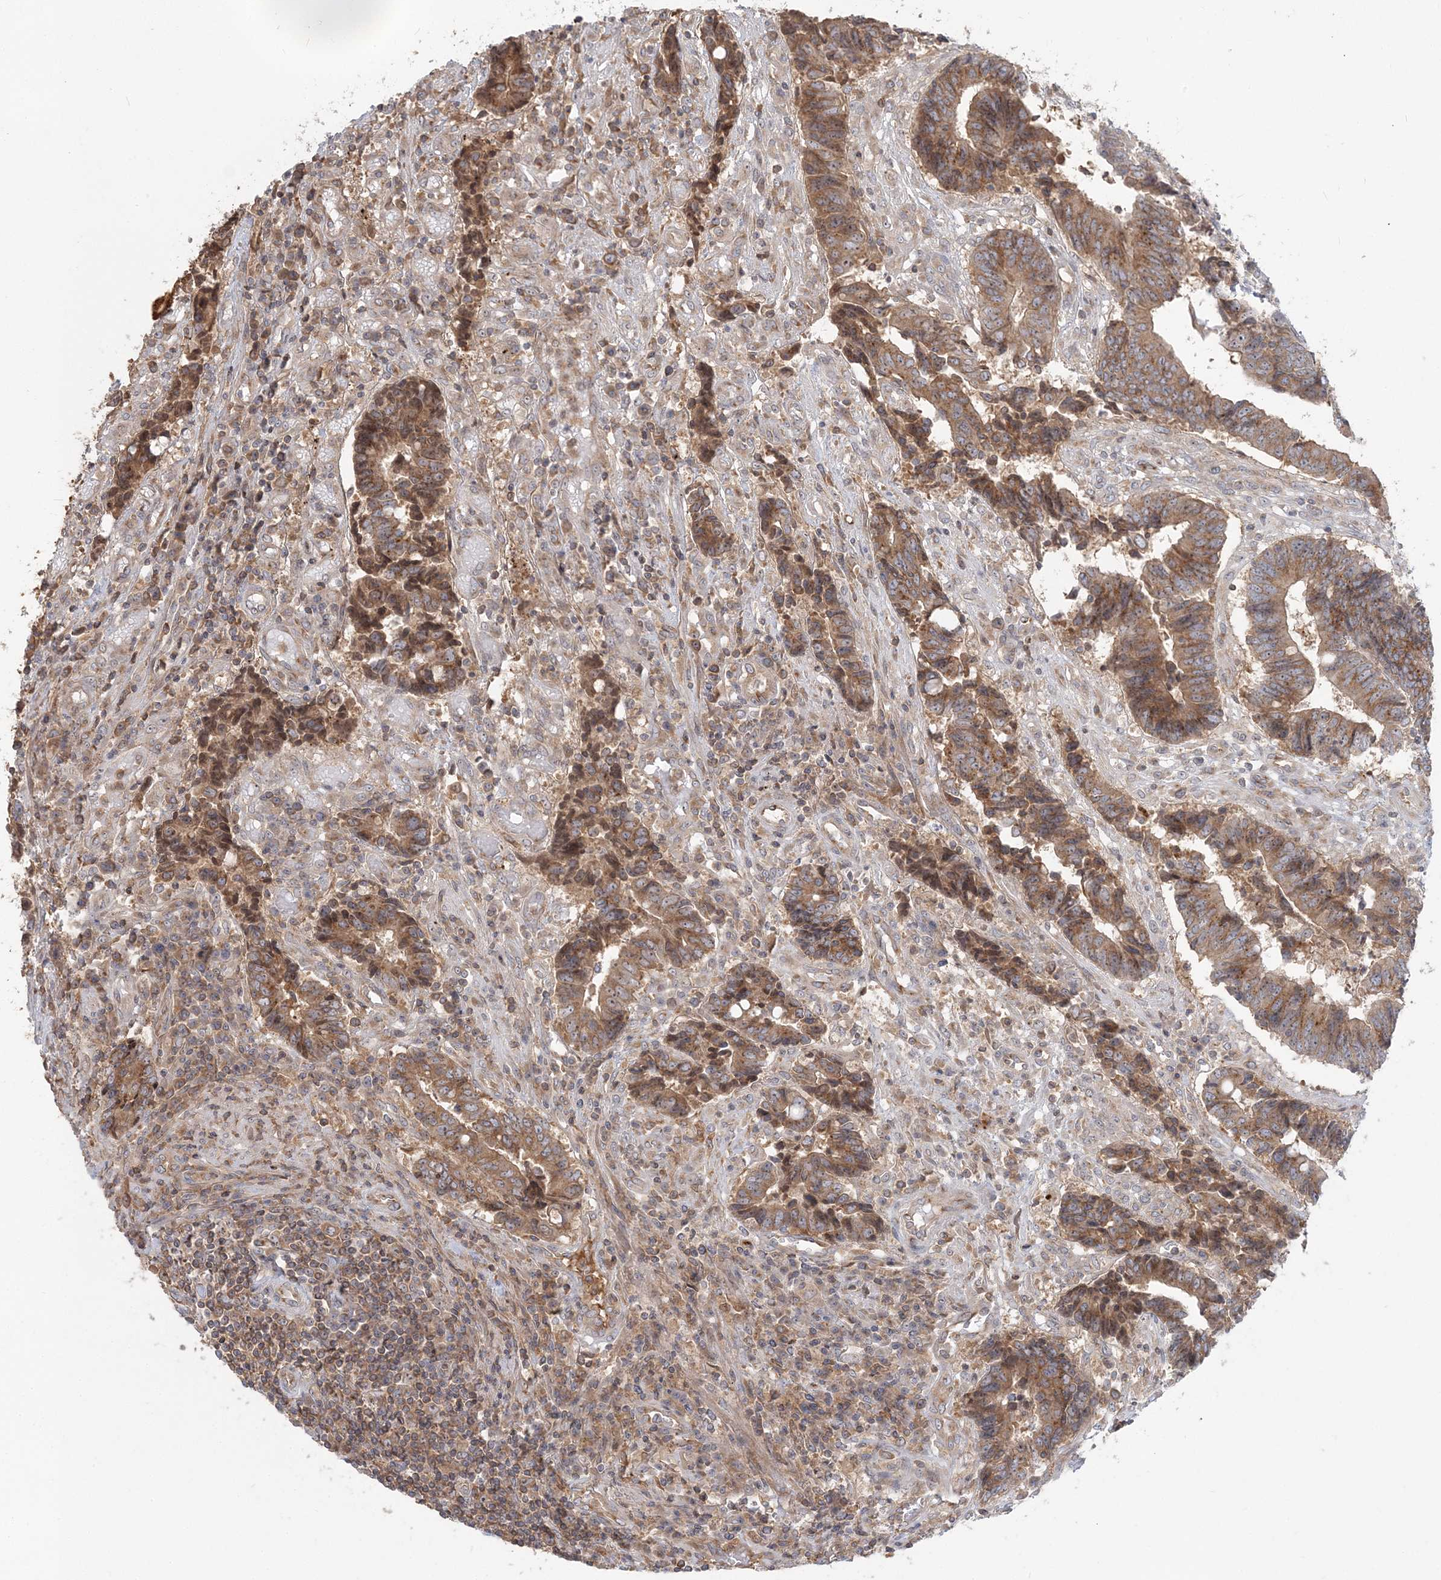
{"staining": {"intensity": "moderate", "quantity": ">75%", "location": "cytoplasmic/membranous"}, "tissue": "colorectal cancer", "cell_type": "Tumor cells", "image_type": "cancer", "snomed": [{"axis": "morphology", "description": "Adenocarcinoma, NOS"}, {"axis": "topography", "description": "Rectum"}], "caption": "Immunohistochemical staining of human colorectal adenocarcinoma exhibits medium levels of moderate cytoplasmic/membranous protein expression in about >75% of tumor cells.", "gene": "AP1AR", "patient": {"sex": "male", "age": 84}}